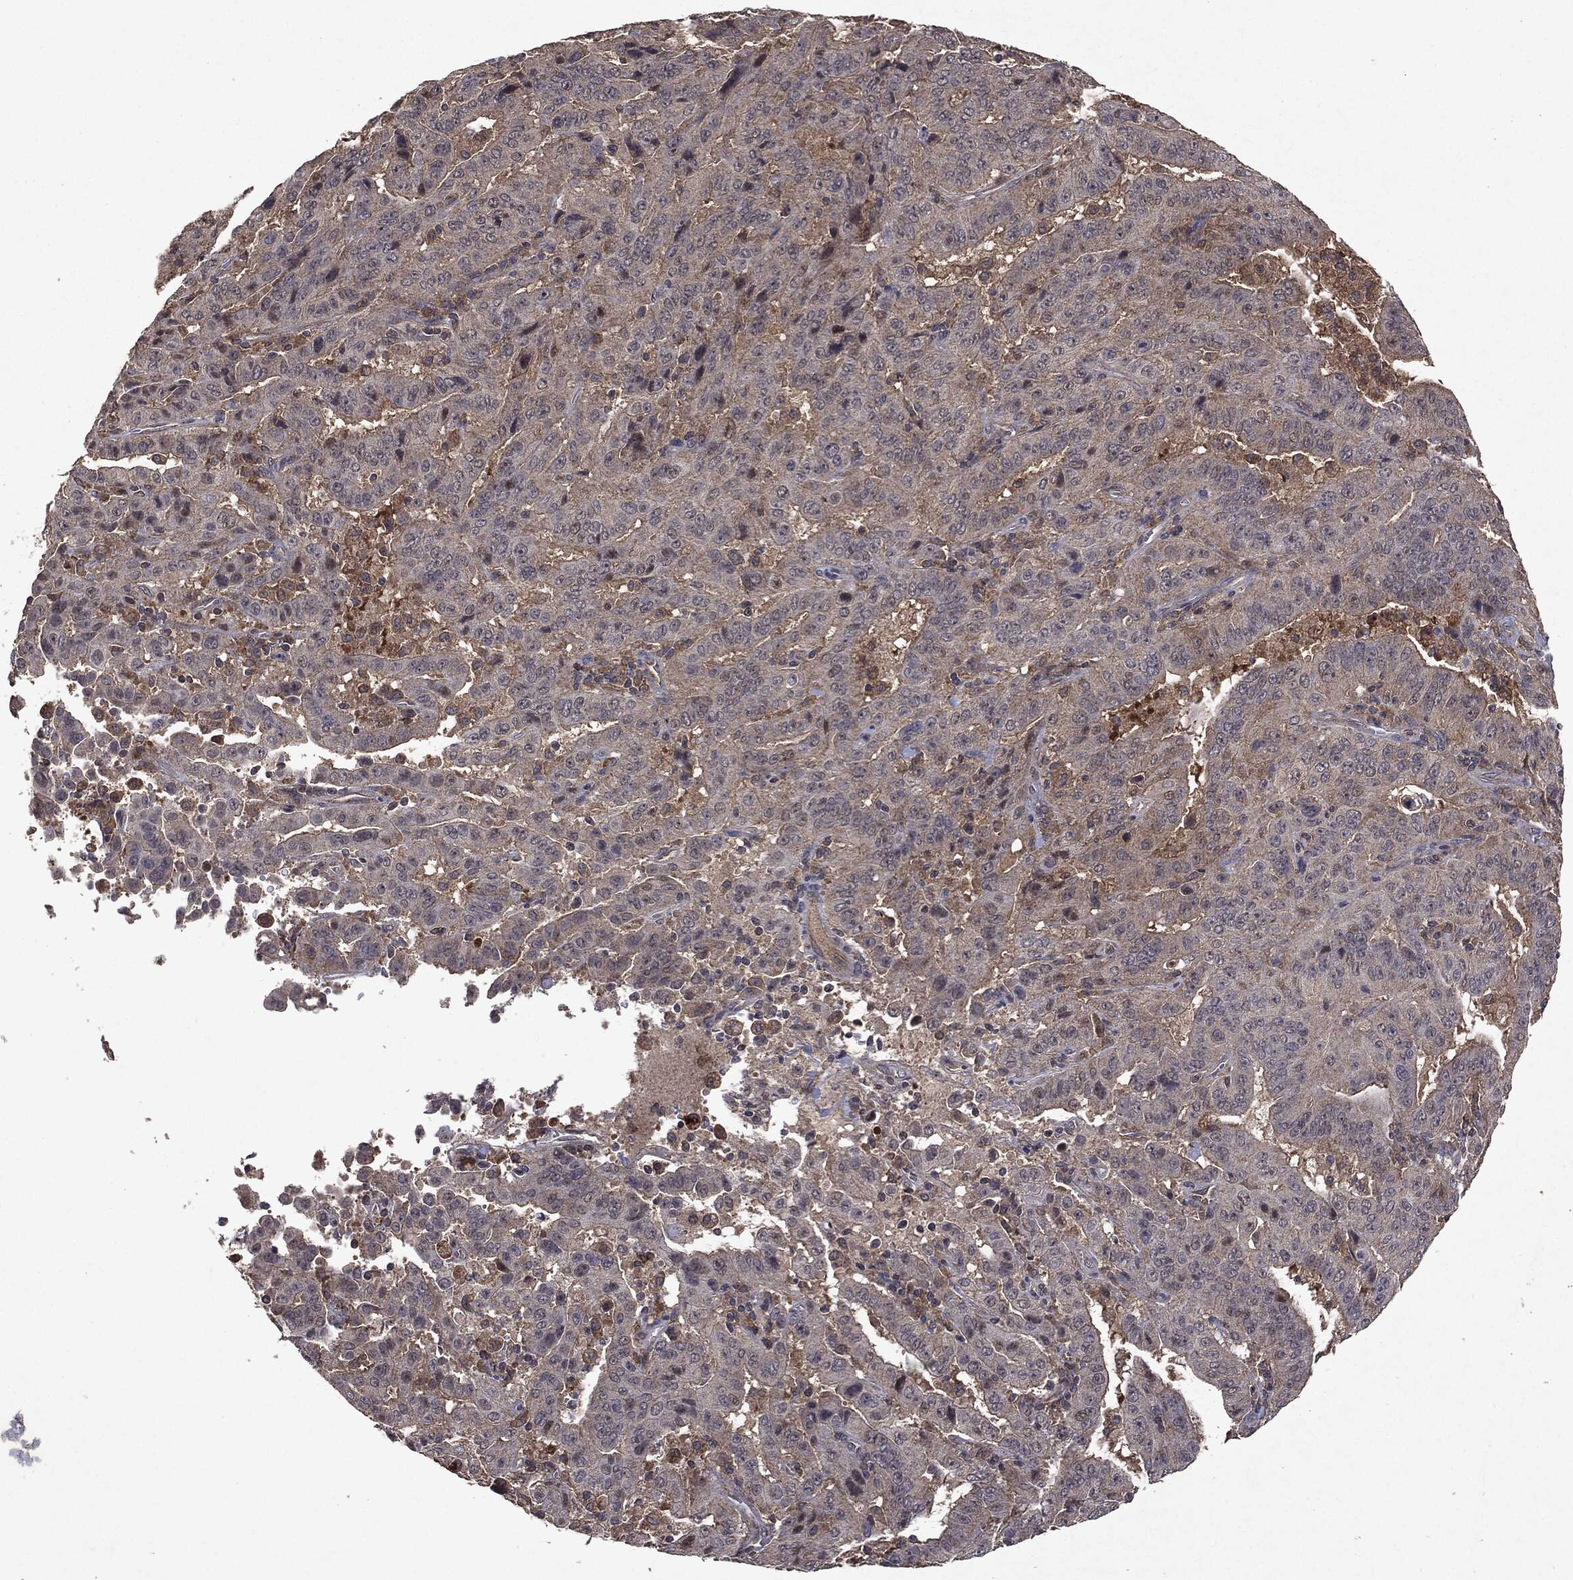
{"staining": {"intensity": "negative", "quantity": "none", "location": "none"}, "tissue": "pancreatic cancer", "cell_type": "Tumor cells", "image_type": "cancer", "snomed": [{"axis": "morphology", "description": "Adenocarcinoma, NOS"}, {"axis": "topography", "description": "Pancreas"}], "caption": "Tumor cells show no significant expression in pancreatic cancer.", "gene": "PTEN", "patient": {"sex": "male", "age": 63}}